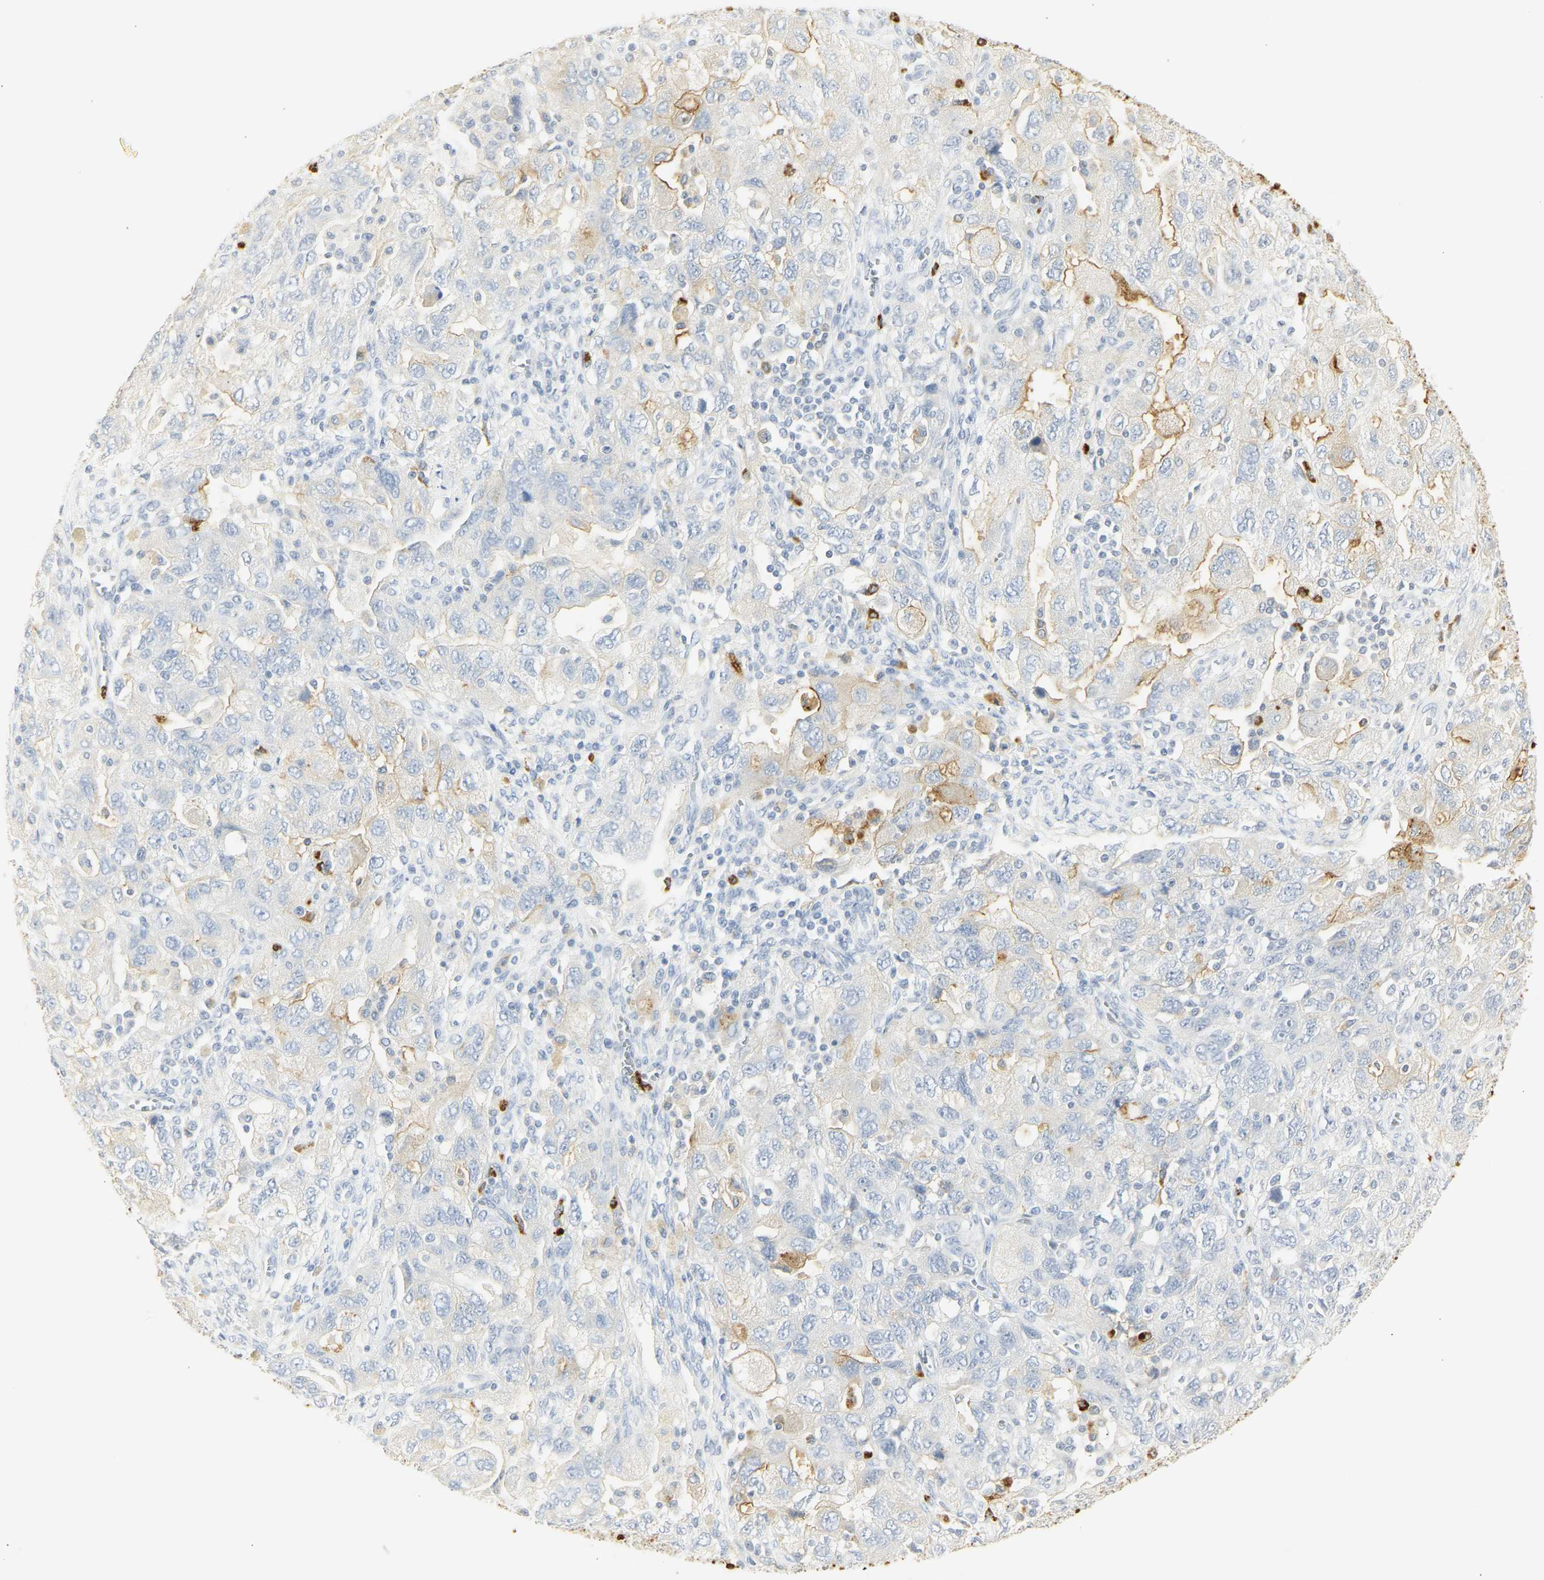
{"staining": {"intensity": "moderate", "quantity": "<25%", "location": "cytoplasmic/membranous"}, "tissue": "ovarian cancer", "cell_type": "Tumor cells", "image_type": "cancer", "snomed": [{"axis": "morphology", "description": "Carcinoma, NOS"}, {"axis": "morphology", "description": "Cystadenocarcinoma, serous, NOS"}, {"axis": "topography", "description": "Ovary"}], "caption": "Serous cystadenocarcinoma (ovarian) stained with a protein marker shows moderate staining in tumor cells.", "gene": "CEACAM5", "patient": {"sex": "female", "age": 69}}